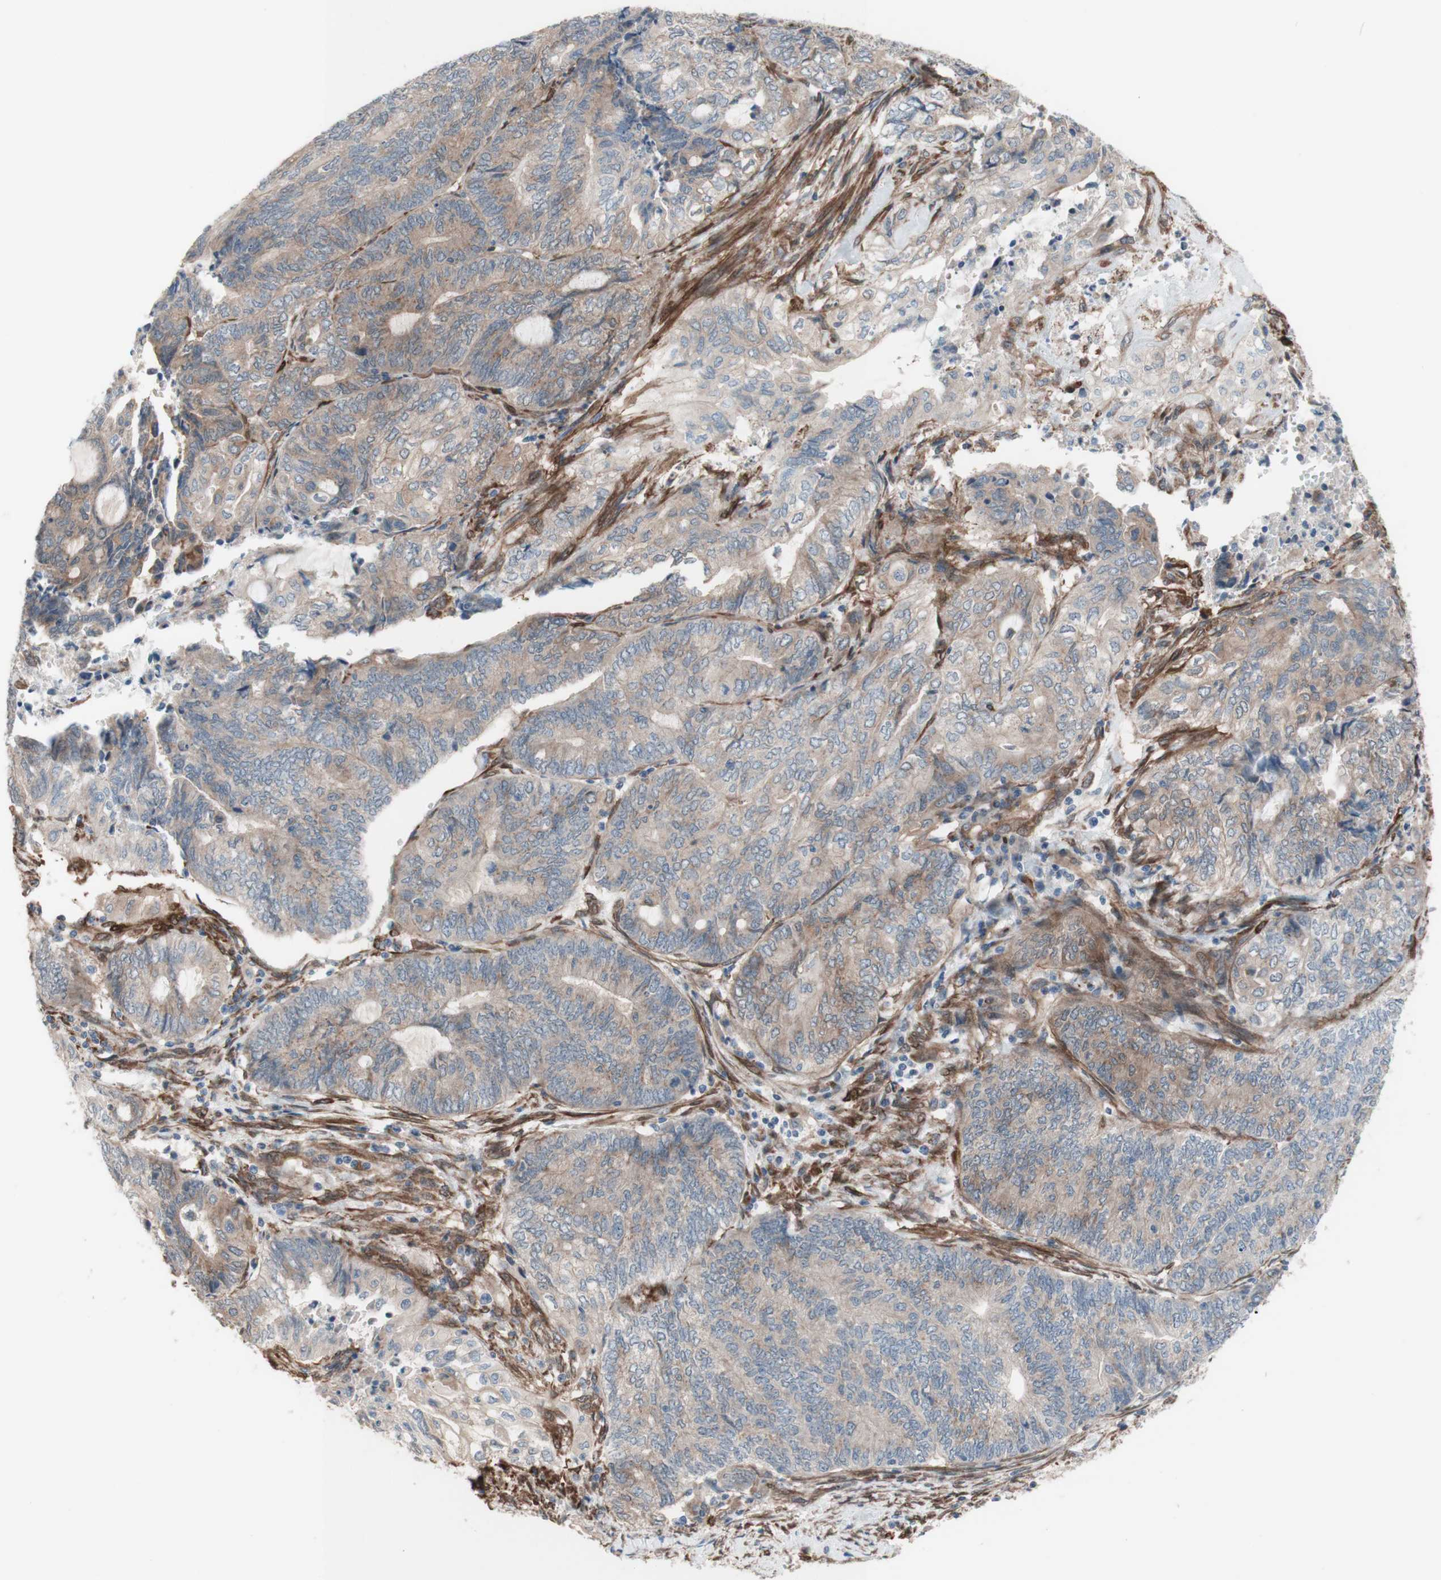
{"staining": {"intensity": "weak", "quantity": ">75%", "location": "cytoplasmic/membranous"}, "tissue": "endometrial cancer", "cell_type": "Tumor cells", "image_type": "cancer", "snomed": [{"axis": "morphology", "description": "Adenocarcinoma, NOS"}, {"axis": "topography", "description": "Uterus"}, {"axis": "topography", "description": "Endometrium"}], "caption": "A histopathology image showing weak cytoplasmic/membranous expression in approximately >75% of tumor cells in endometrial cancer, as visualized by brown immunohistochemical staining.", "gene": "CNN3", "patient": {"sex": "female", "age": 70}}